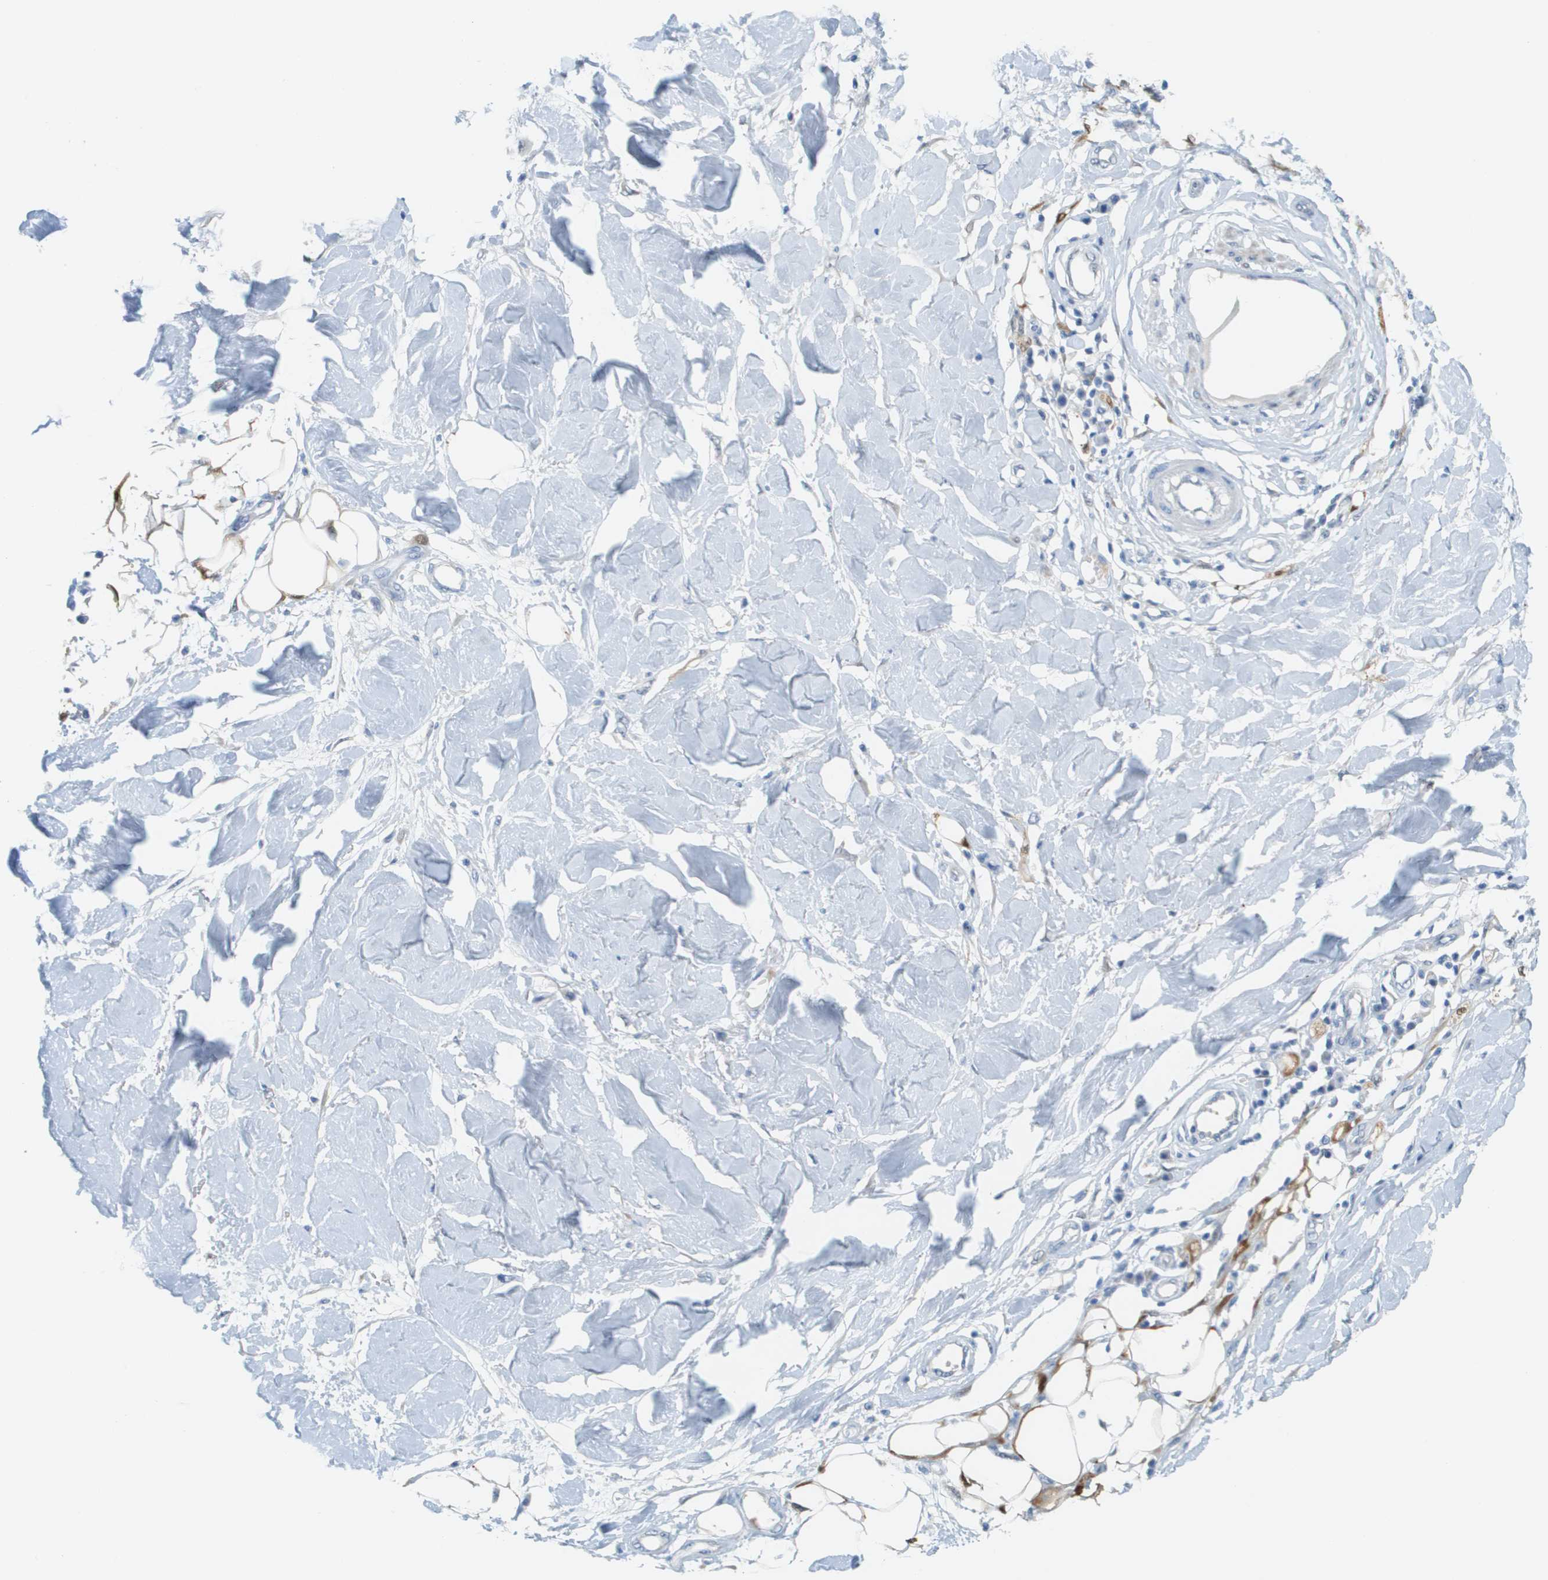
{"staining": {"intensity": "moderate", "quantity": "25%-75%", "location": "cytoplasmic/membranous"}, "tissue": "adipose tissue", "cell_type": "Adipocytes", "image_type": "normal", "snomed": [{"axis": "morphology", "description": "Normal tissue, NOS"}, {"axis": "morphology", "description": "Squamous cell carcinoma, NOS"}, {"axis": "topography", "description": "Skin"}, {"axis": "topography", "description": "Peripheral nerve tissue"}], "caption": "Protein expression analysis of normal adipose tissue reveals moderate cytoplasmic/membranous staining in approximately 25%-75% of adipocytes.", "gene": "CUL9", "patient": {"sex": "male", "age": 83}}